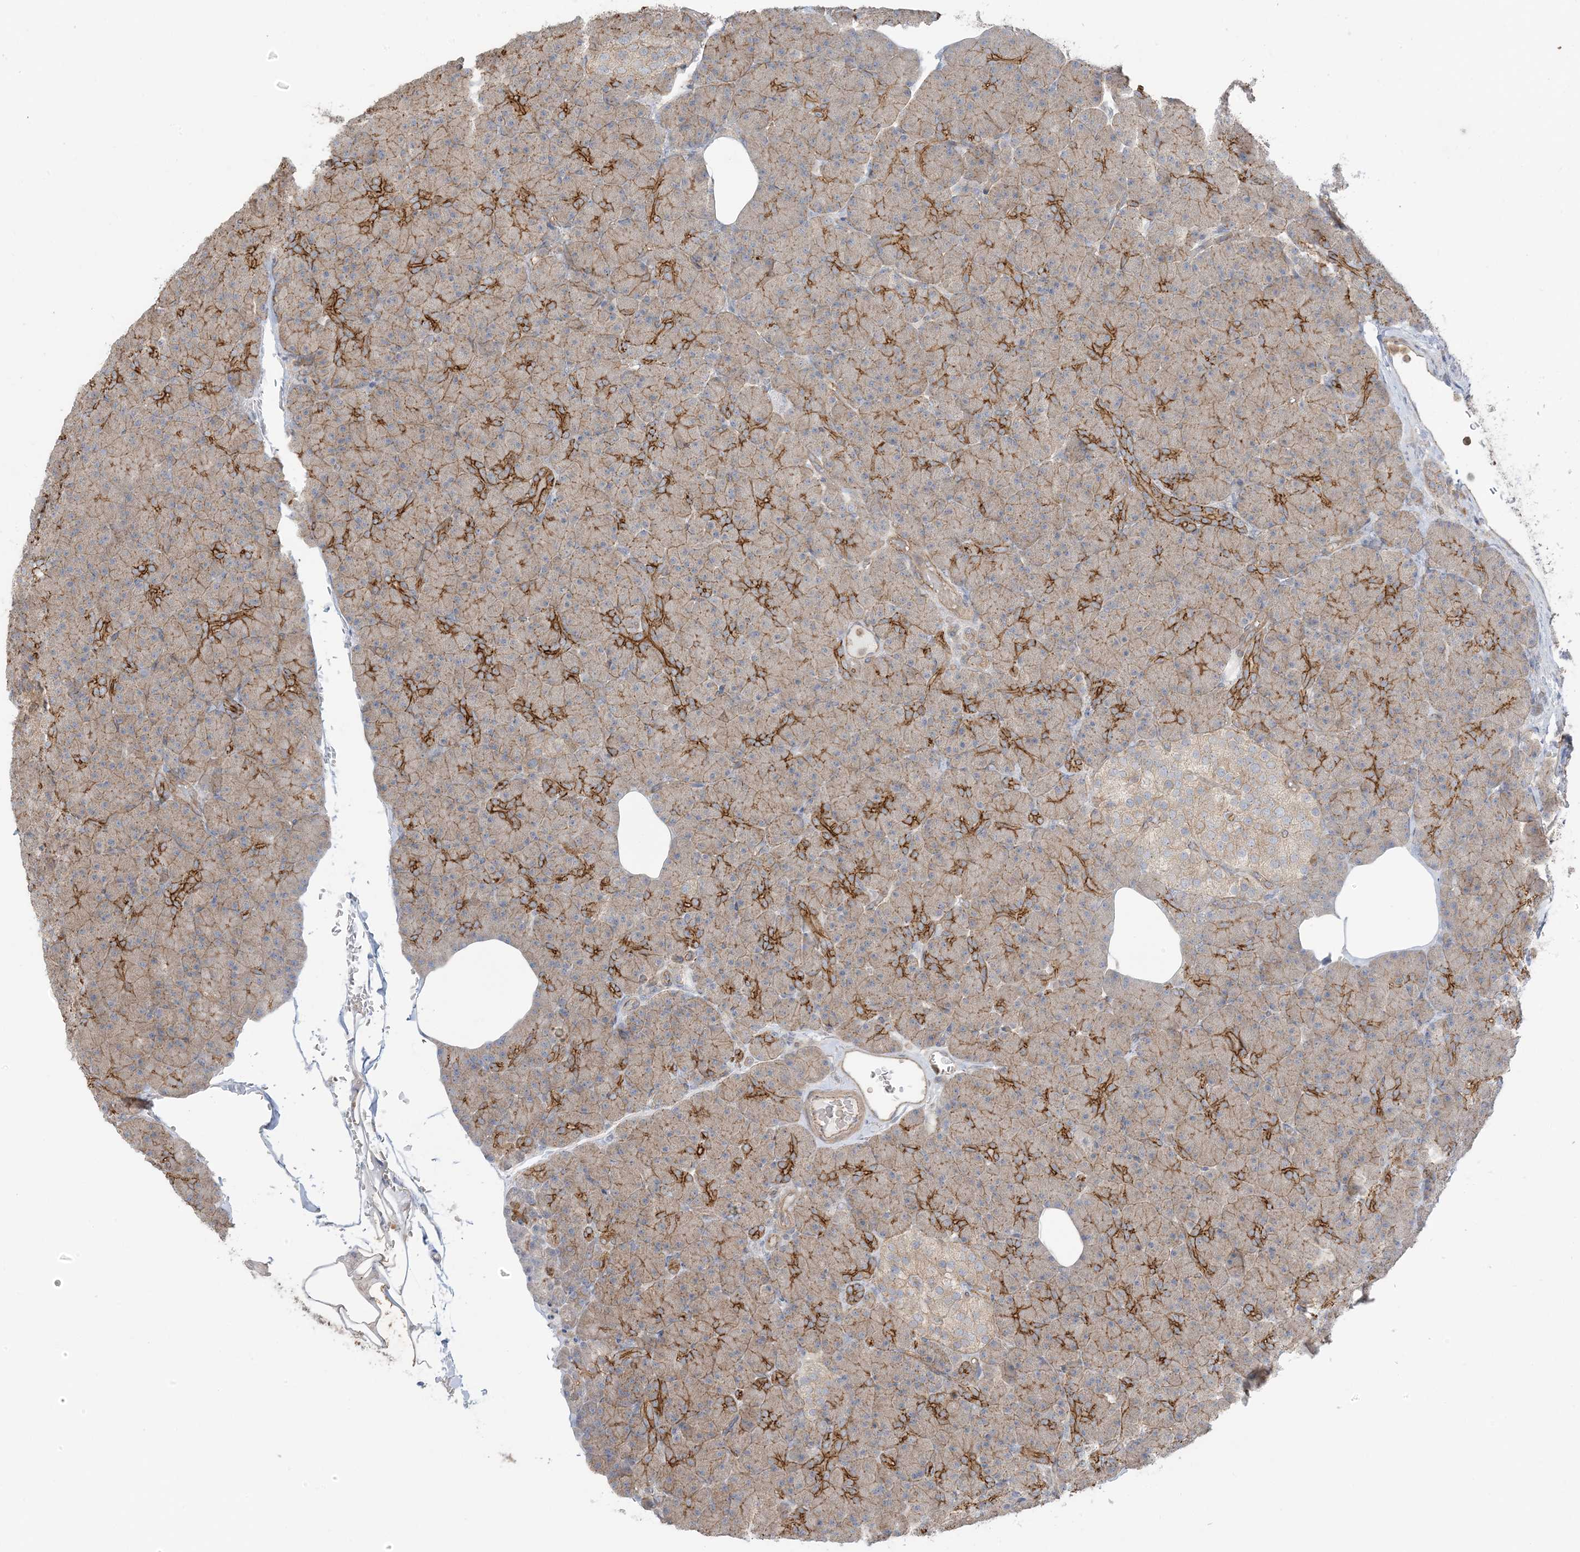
{"staining": {"intensity": "strong", "quantity": "25%-75%", "location": "cytoplasmic/membranous"}, "tissue": "pancreas", "cell_type": "Exocrine glandular cells", "image_type": "normal", "snomed": [{"axis": "morphology", "description": "Normal tissue, NOS"}, {"axis": "topography", "description": "Pancreas"}], "caption": "Immunohistochemistry (IHC) photomicrograph of unremarkable human pancreas stained for a protein (brown), which shows high levels of strong cytoplasmic/membranous positivity in about 25%-75% of exocrine glandular cells.", "gene": "ICMT", "patient": {"sex": "female", "age": 43}}